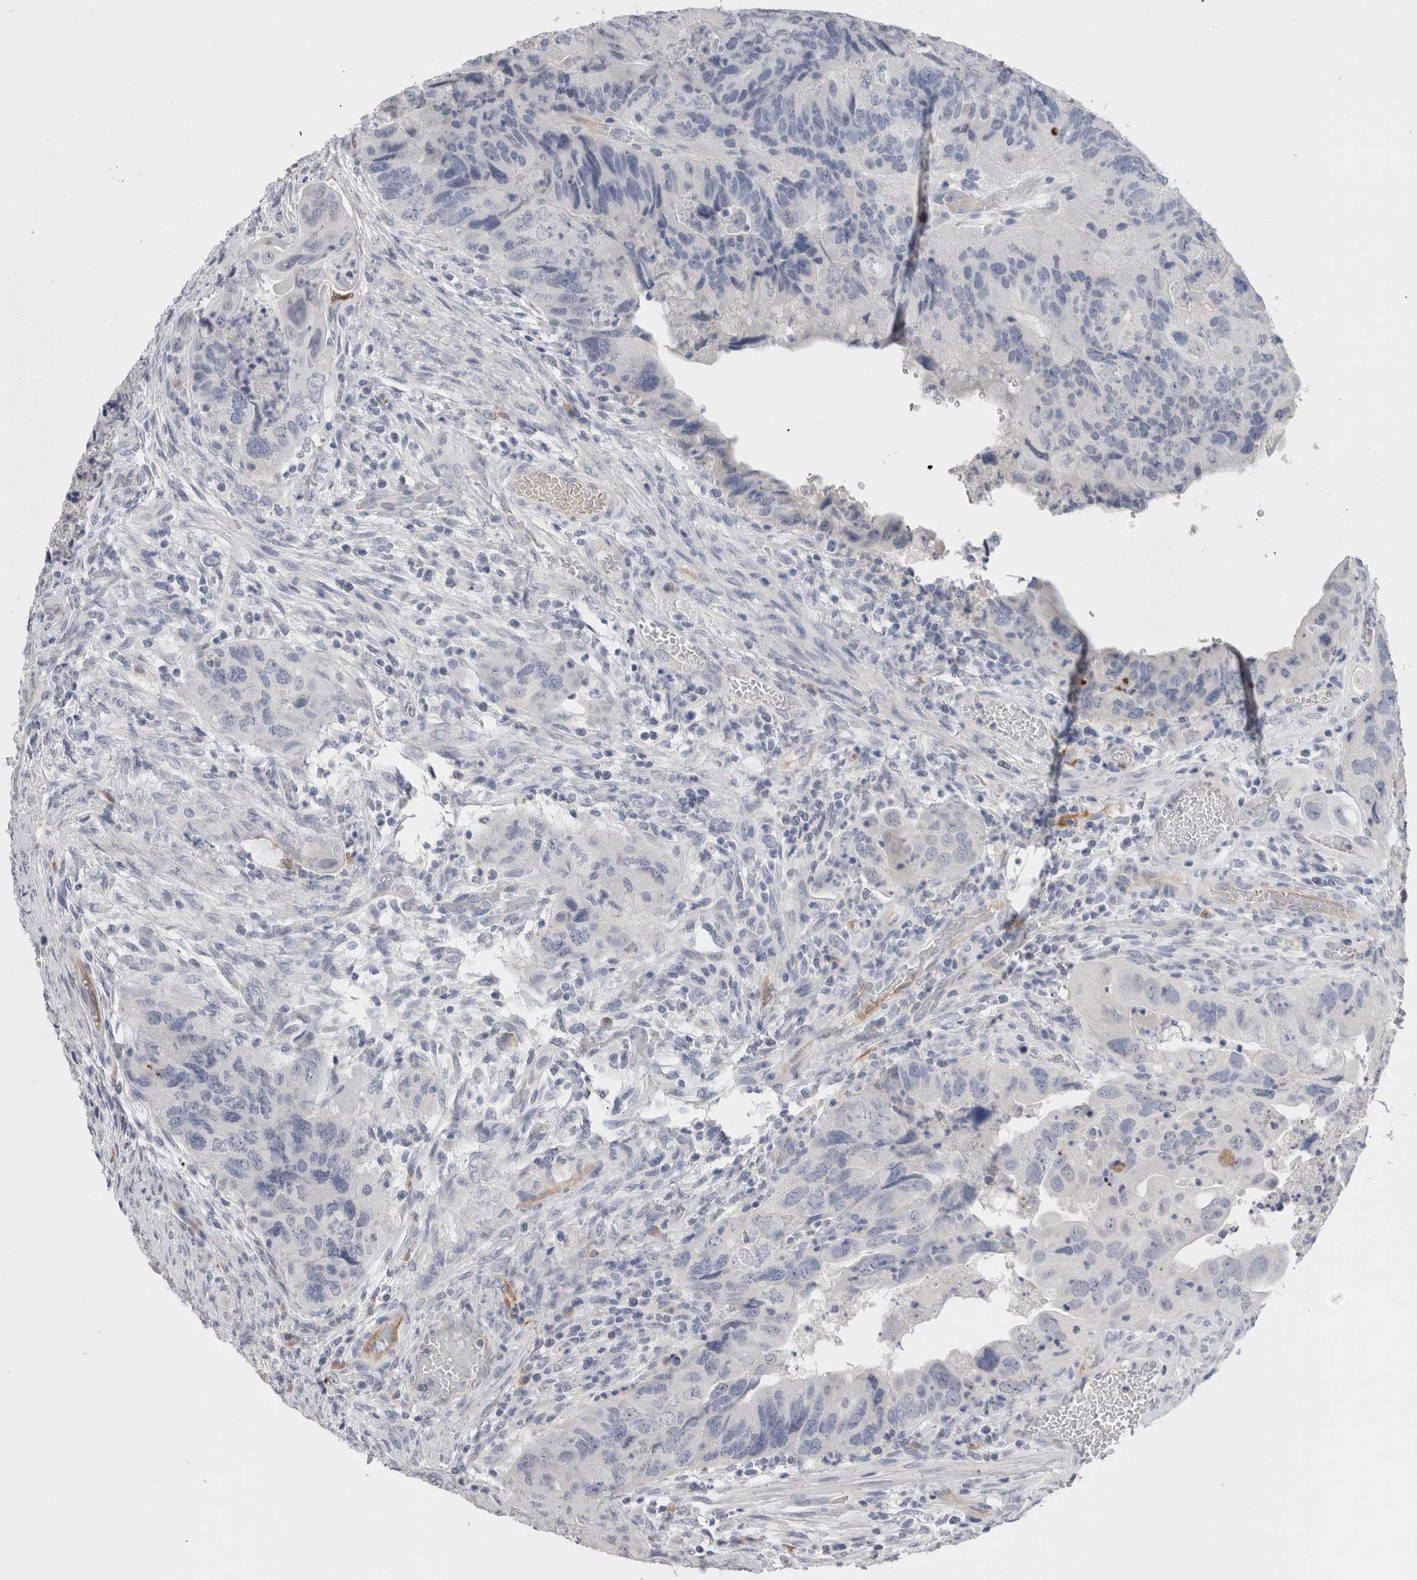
{"staining": {"intensity": "negative", "quantity": "none", "location": "none"}, "tissue": "colorectal cancer", "cell_type": "Tumor cells", "image_type": "cancer", "snomed": [{"axis": "morphology", "description": "Adenocarcinoma, NOS"}, {"axis": "topography", "description": "Rectum"}], "caption": "This is an immunohistochemistry (IHC) histopathology image of human colorectal cancer (adenocarcinoma). There is no expression in tumor cells.", "gene": "FABP4", "patient": {"sex": "male", "age": 63}}